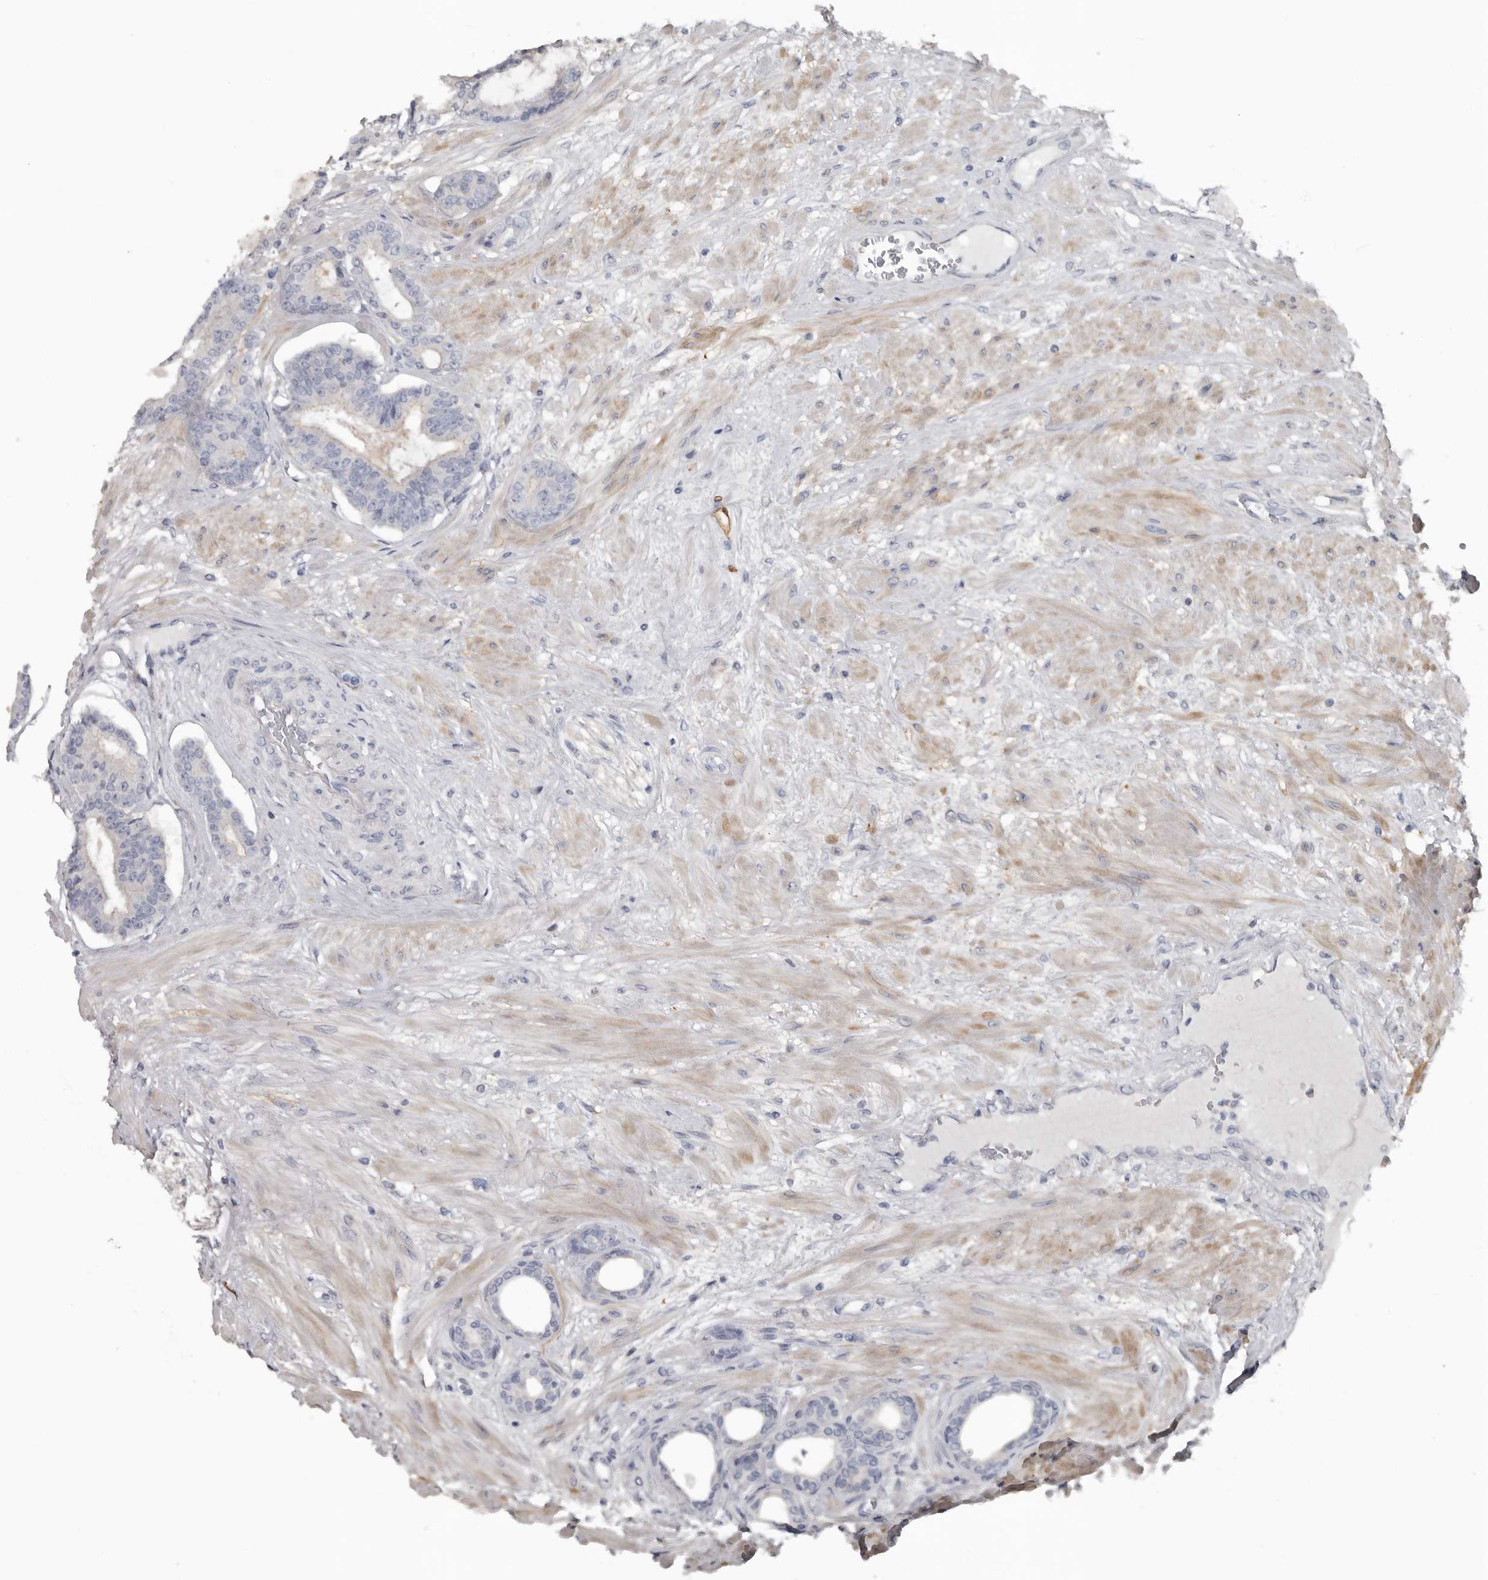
{"staining": {"intensity": "negative", "quantity": "none", "location": "none"}, "tissue": "prostate cancer", "cell_type": "Tumor cells", "image_type": "cancer", "snomed": [{"axis": "morphology", "description": "Adenocarcinoma, Low grade"}, {"axis": "topography", "description": "Prostate"}], "caption": "The histopathology image reveals no staining of tumor cells in prostate cancer.", "gene": "FABP7", "patient": {"sex": "male", "age": 60}}